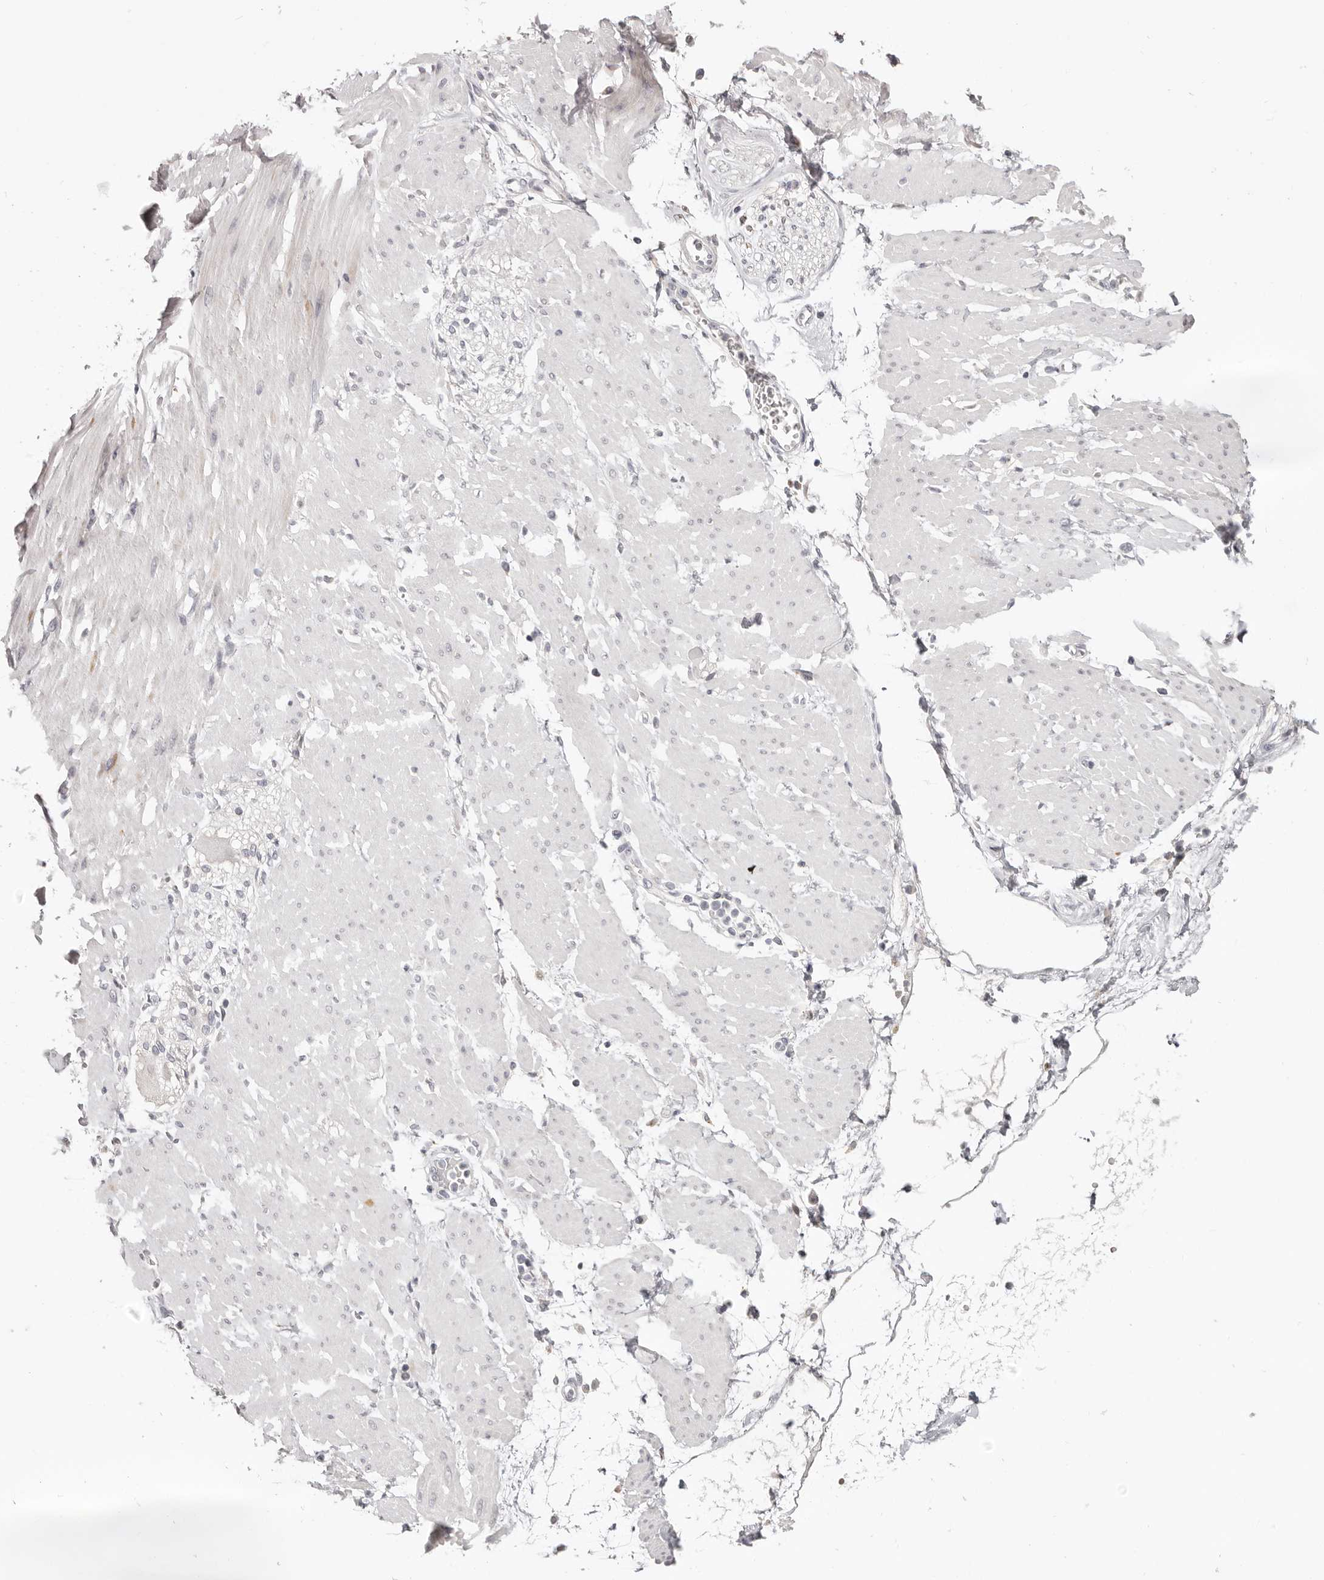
{"staining": {"intensity": "negative", "quantity": "none", "location": "none"}, "tissue": "adipose tissue", "cell_type": "Adipocytes", "image_type": "normal", "snomed": [{"axis": "morphology", "description": "Normal tissue, NOS"}, {"axis": "morphology", "description": "Adenocarcinoma, NOS"}, {"axis": "topography", "description": "Duodenum"}, {"axis": "topography", "description": "Peripheral nerve tissue"}], "caption": "The photomicrograph displays no significant positivity in adipocytes of adipose tissue. (DAB (3,3'-diaminobenzidine) immunohistochemistry with hematoxylin counter stain).", "gene": "PCDHB6", "patient": {"sex": "female", "age": 60}}